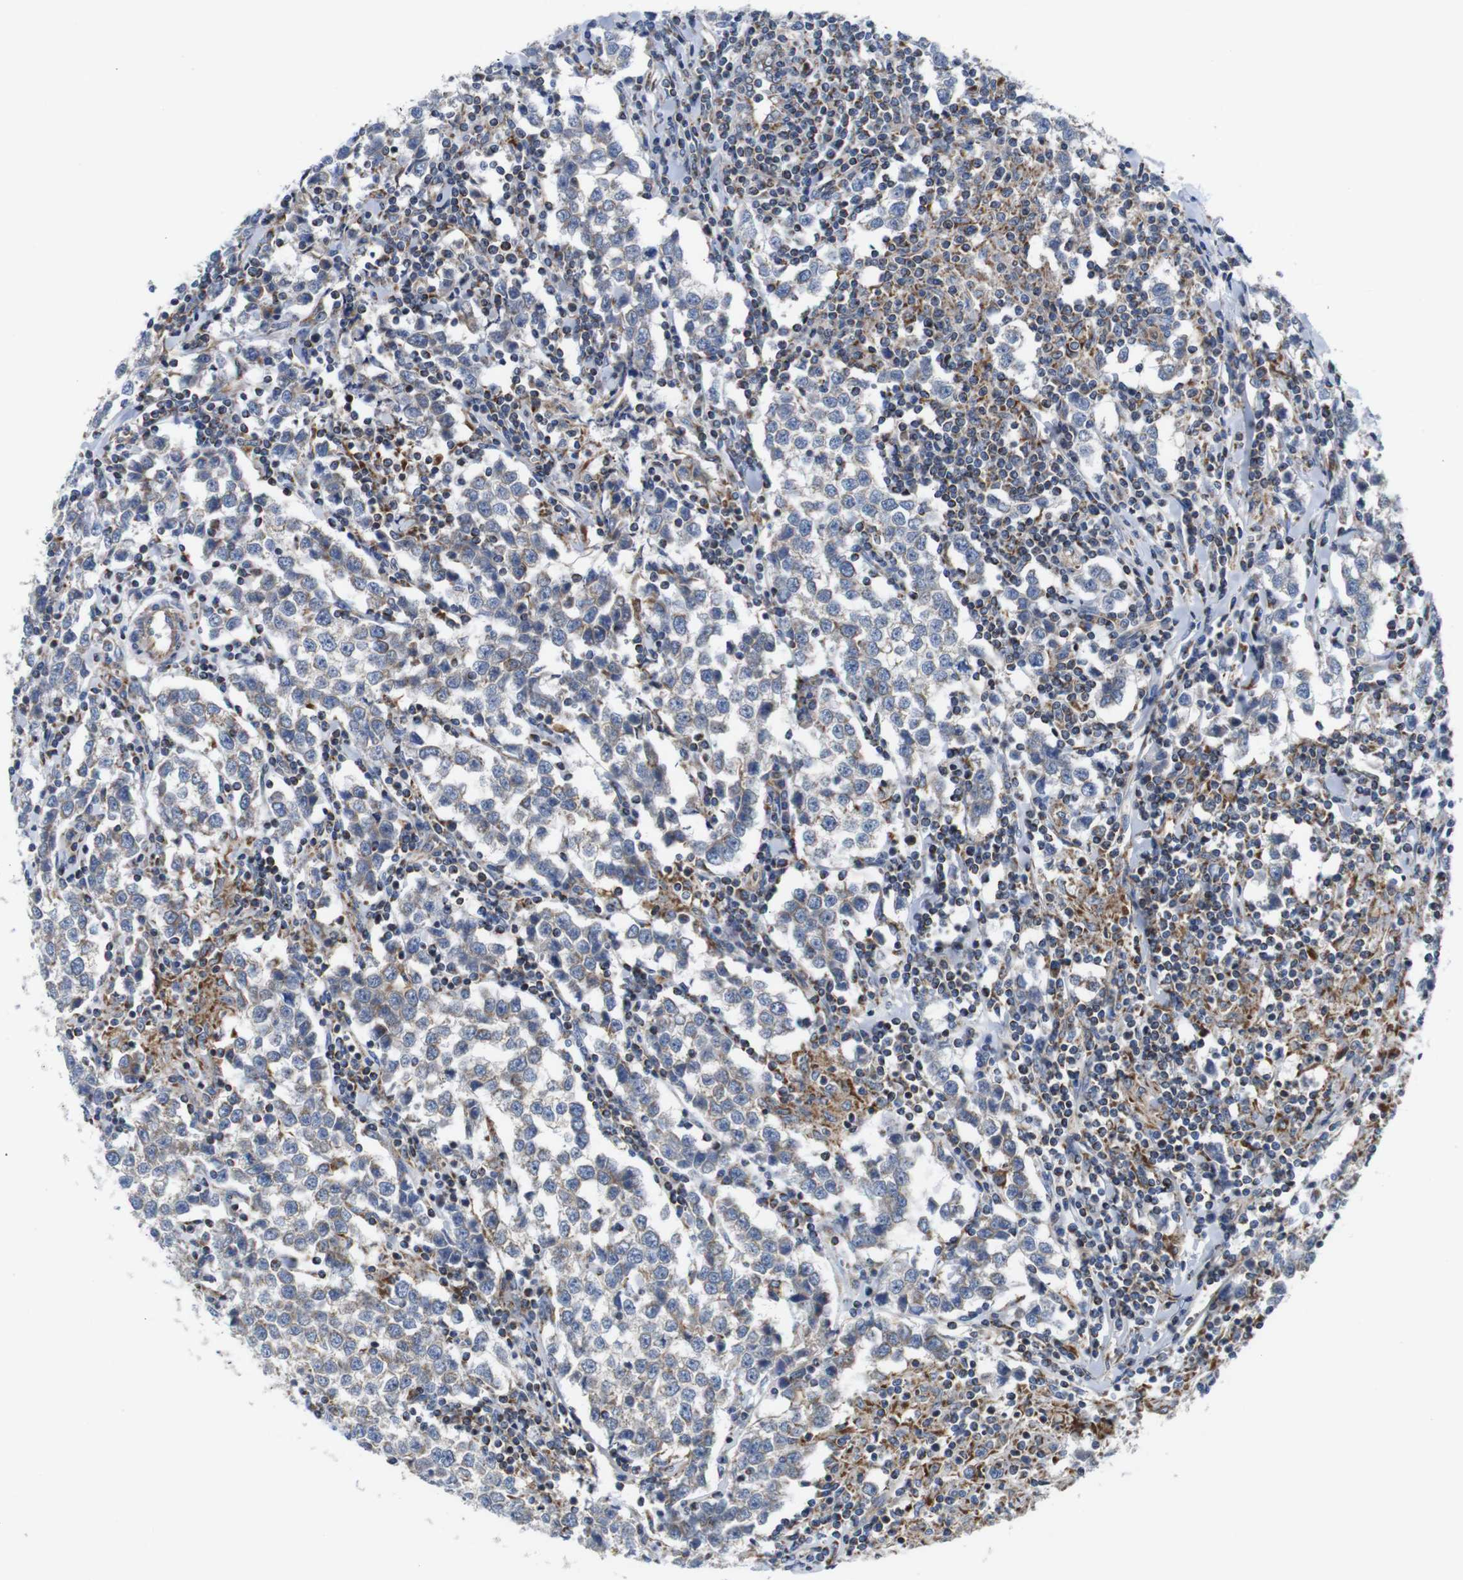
{"staining": {"intensity": "negative", "quantity": "none", "location": "none"}, "tissue": "testis cancer", "cell_type": "Tumor cells", "image_type": "cancer", "snomed": [{"axis": "morphology", "description": "Seminoma, NOS"}, {"axis": "morphology", "description": "Carcinoma, Embryonal, NOS"}, {"axis": "topography", "description": "Testis"}], "caption": "A high-resolution photomicrograph shows immunohistochemistry staining of testis cancer (seminoma), which shows no significant positivity in tumor cells. The staining is performed using DAB brown chromogen with nuclei counter-stained in using hematoxylin.", "gene": "PDCD1LG2", "patient": {"sex": "male", "age": 36}}